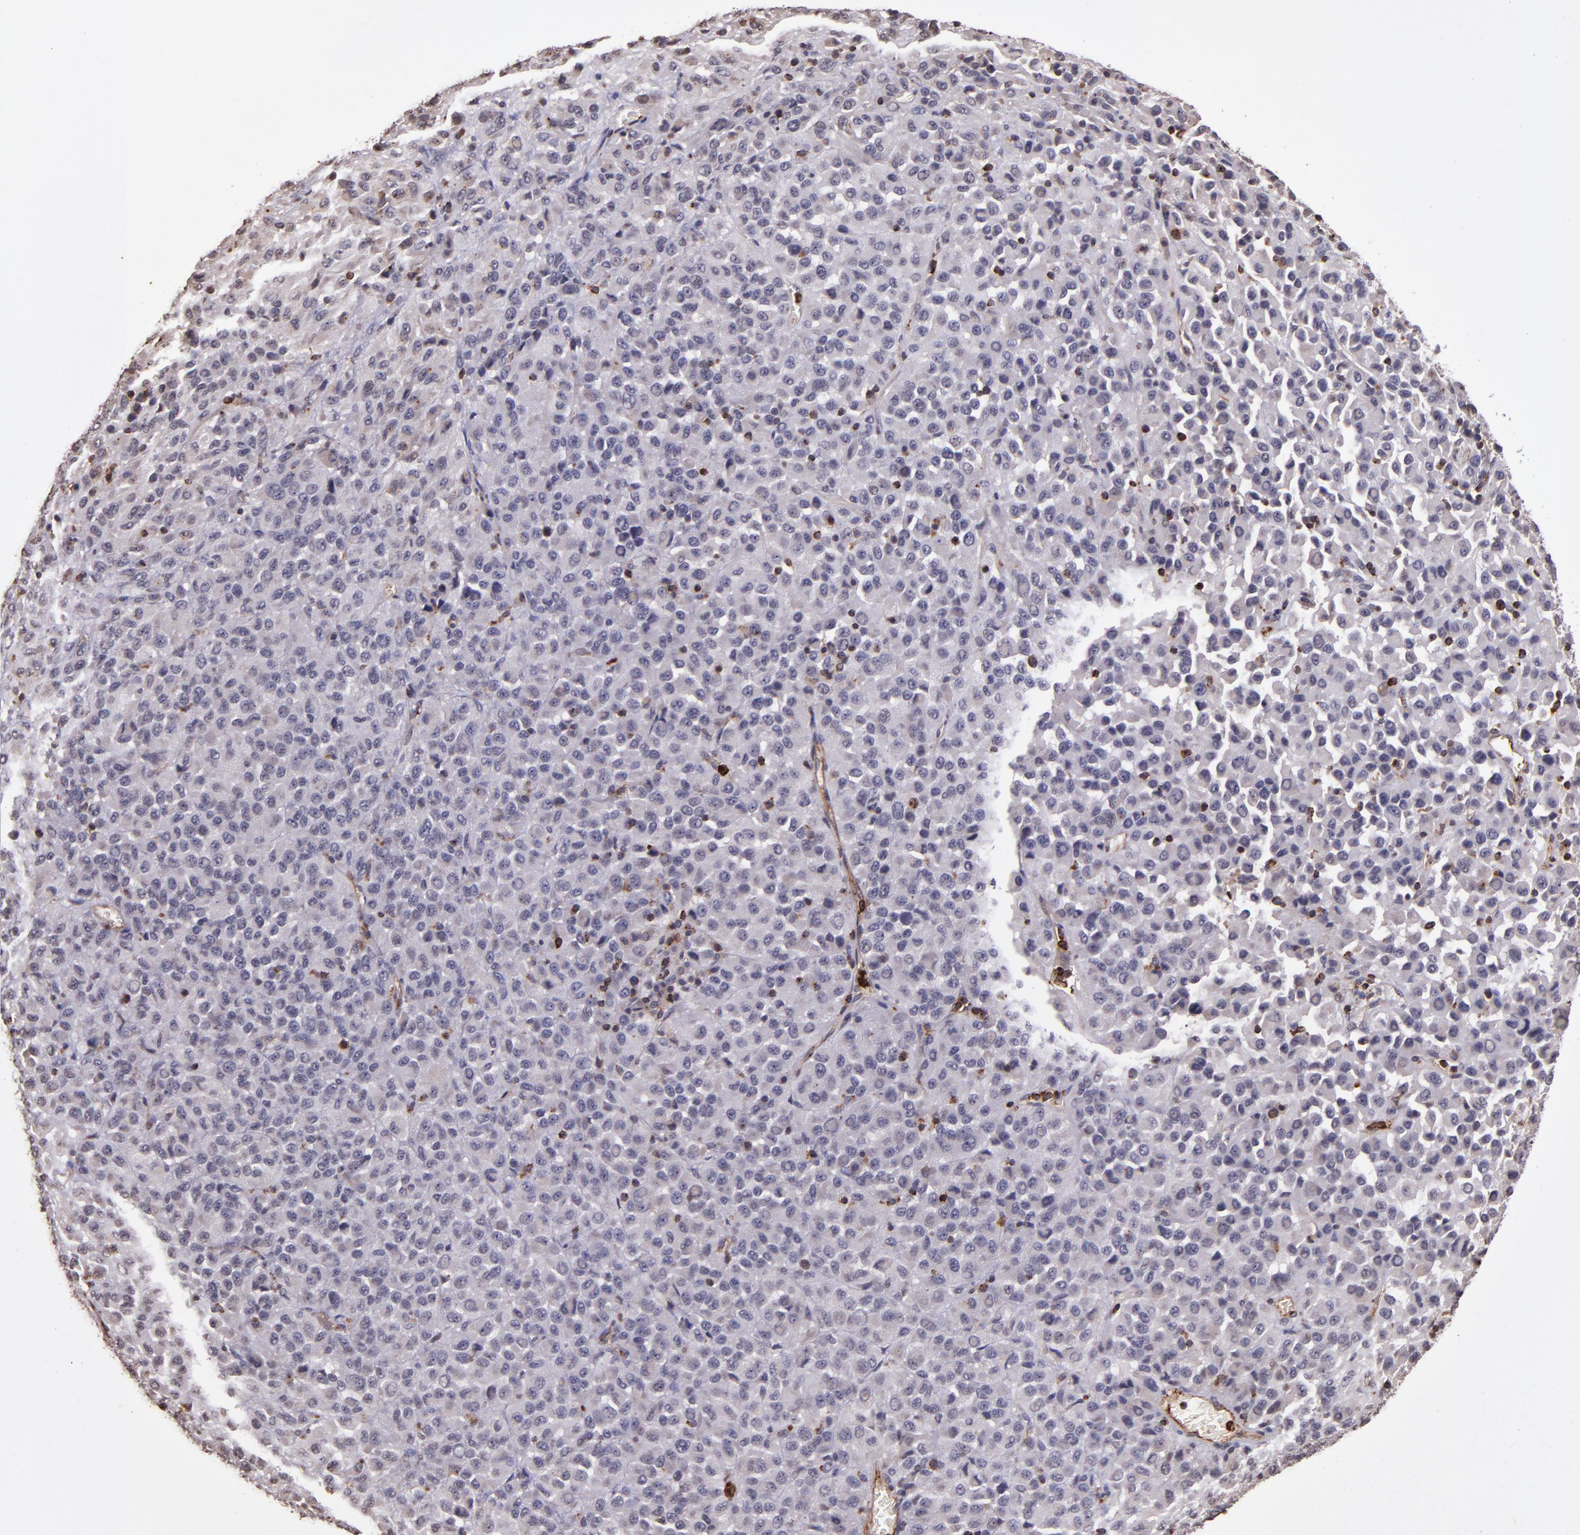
{"staining": {"intensity": "negative", "quantity": "none", "location": "none"}, "tissue": "melanoma", "cell_type": "Tumor cells", "image_type": "cancer", "snomed": [{"axis": "morphology", "description": "Malignant melanoma, Metastatic site"}, {"axis": "topography", "description": "Lung"}], "caption": "This micrograph is of malignant melanoma (metastatic site) stained with immunohistochemistry to label a protein in brown with the nuclei are counter-stained blue. There is no staining in tumor cells. (Stains: DAB (3,3'-diaminobenzidine) immunohistochemistry with hematoxylin counter stain, Microscopy: brightfield microscopy at high magnification).", "gene": "SLC2A3", "patient": {"sex": "male", "age": 64}}